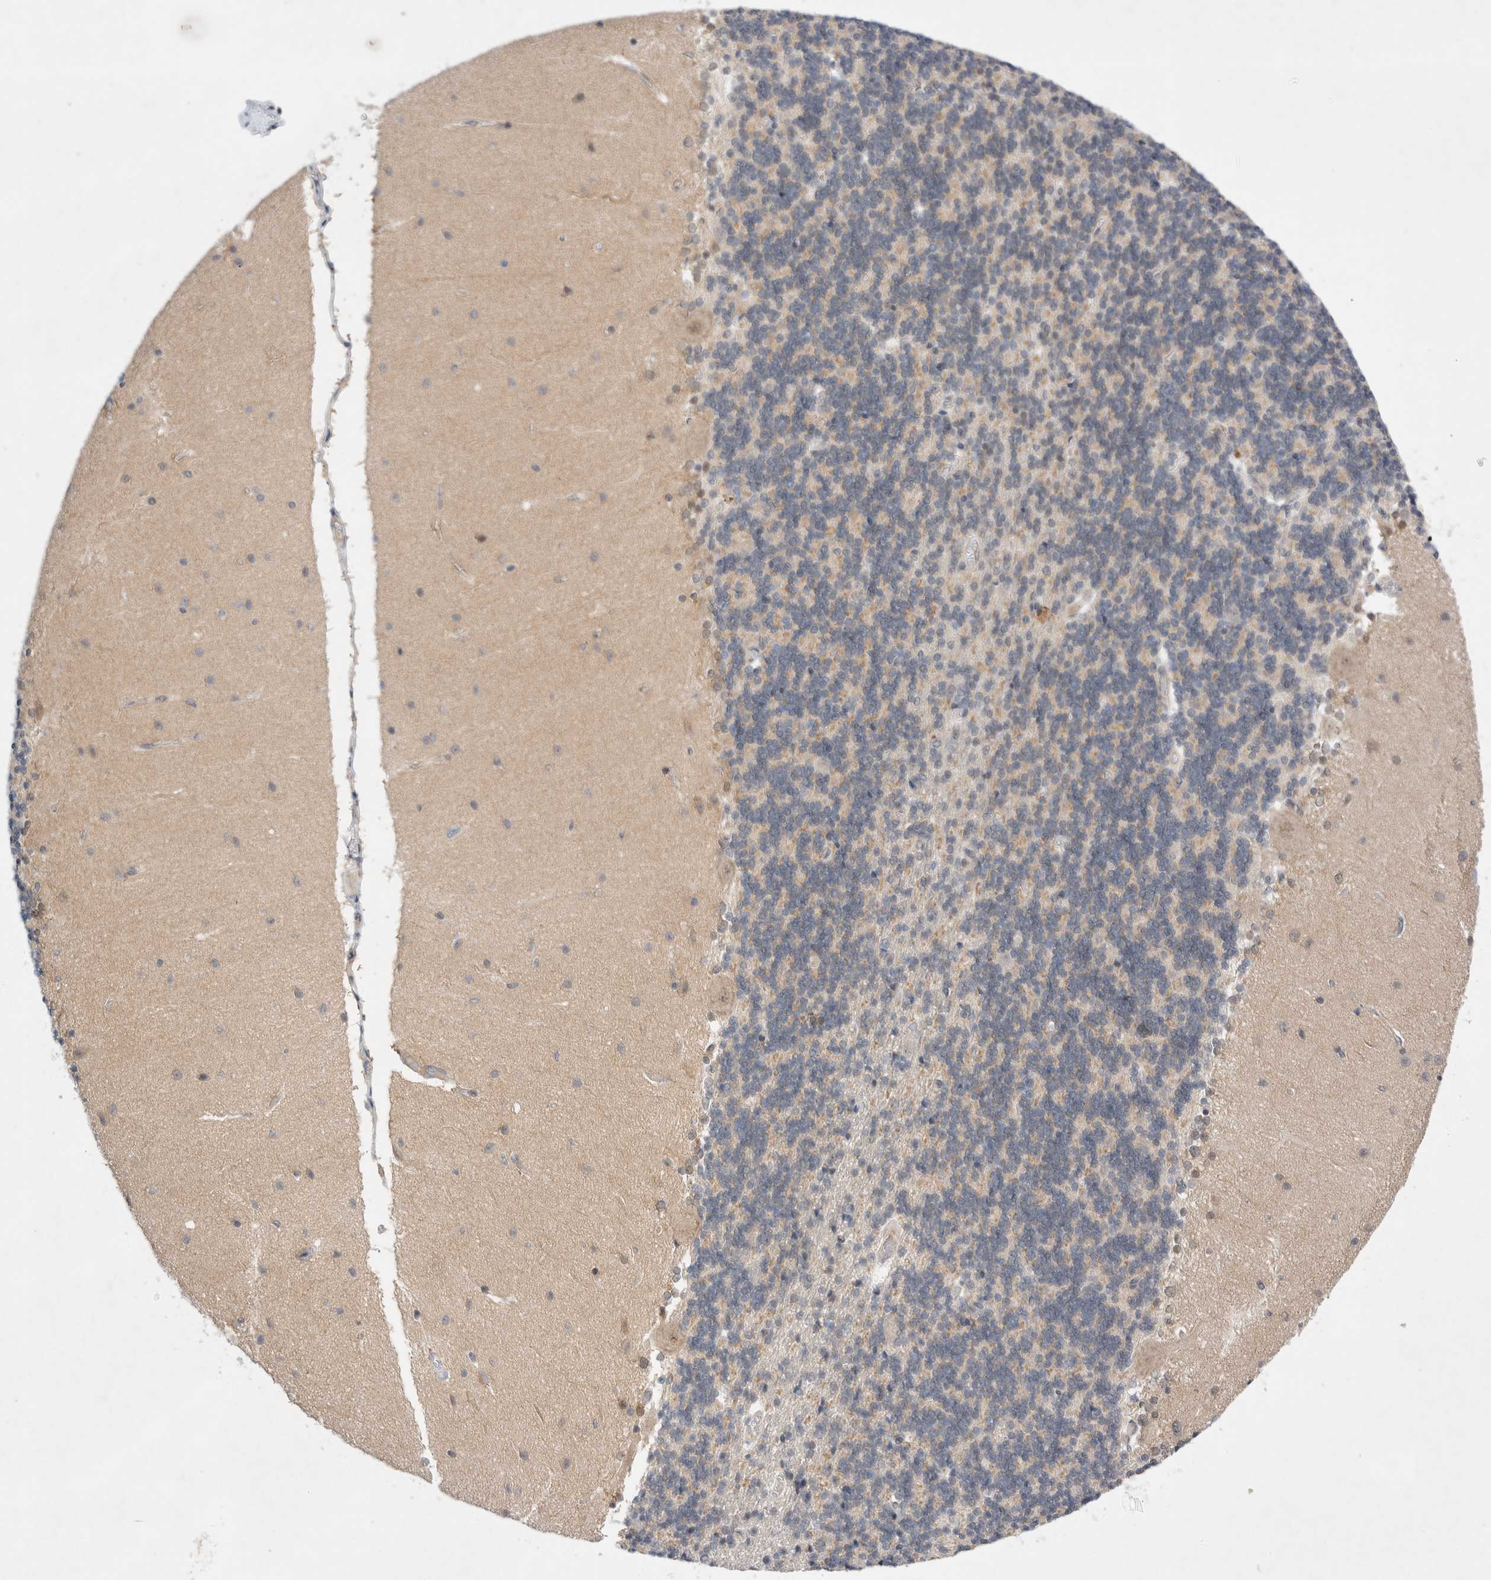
{"staining": {"intensity": "weak", "quantity": "<25%", "location": "cytoplasmic/membranous"}, "tissue": "cerebellum", "cell_type": "Cells in granular layer", "image_type": "normal", "snomed": [{"axis": "morphology", "description": "Normal tissue, NOS"}, {"axis": "topography", "description": "Cerebellum"}], "caption": "Cells in granular layer show no significant positivity in normal cerebellum. (Brightfield microscopy of DAB (3,3'-diaminobenzidine) immunohistochemistry at high magnification).", "gene": "WIPF2", "patient": {"sex": "female", "age": 54}}